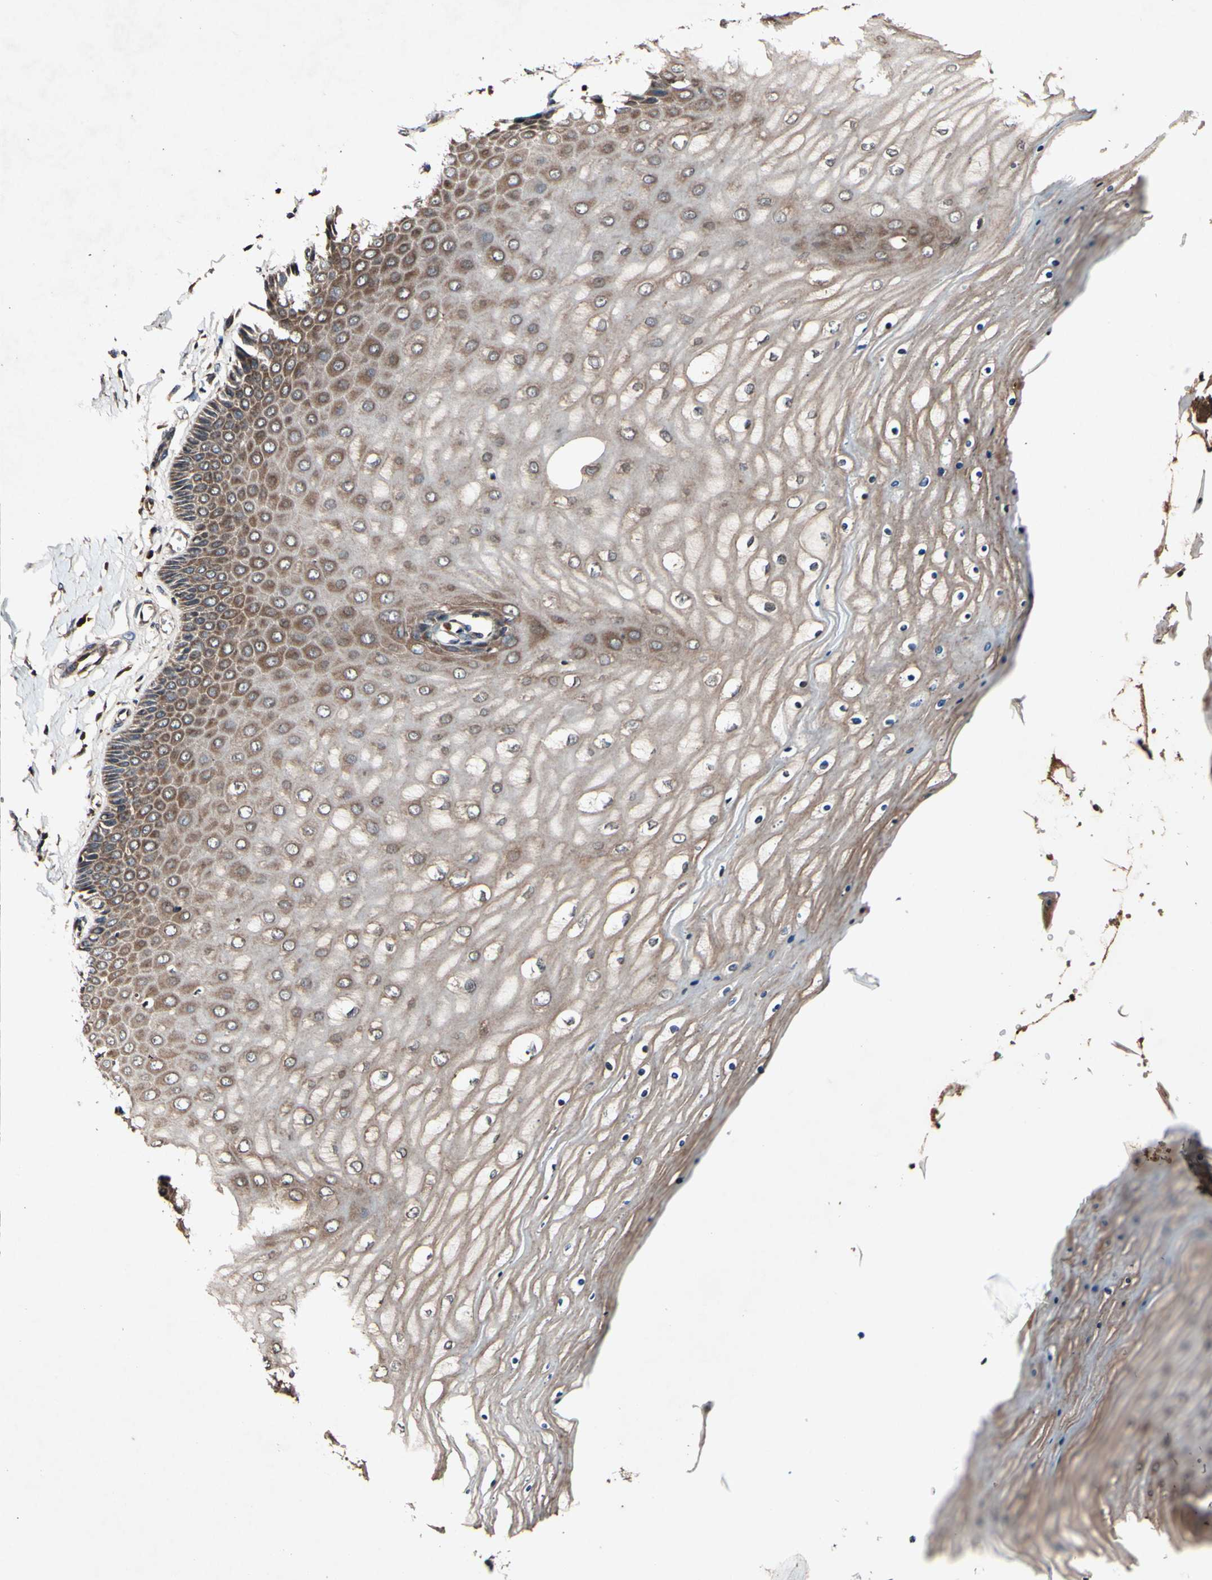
{"staining": {"intensity": "strong", "quantity": ">75%", "location": "cytoplasmic/membranous"}, "tissue": "cervix", "cell_type": "Glandular cells", "image_type": "normal", "snomed": [{"axis": "morphology", "description": "Normal tissue, NOS"}, {"axis": "topography", "description": "Cervix"}], "caption": "Strong cytoplasmic/membranous protein expression is appreciated in approximately >75% of glandular cells in cervix. The protein of interest is shown in brown color, while the nuclei are stained blue.", "gene": "PLAT", "patient": {"sex": "female", "age": 55}}